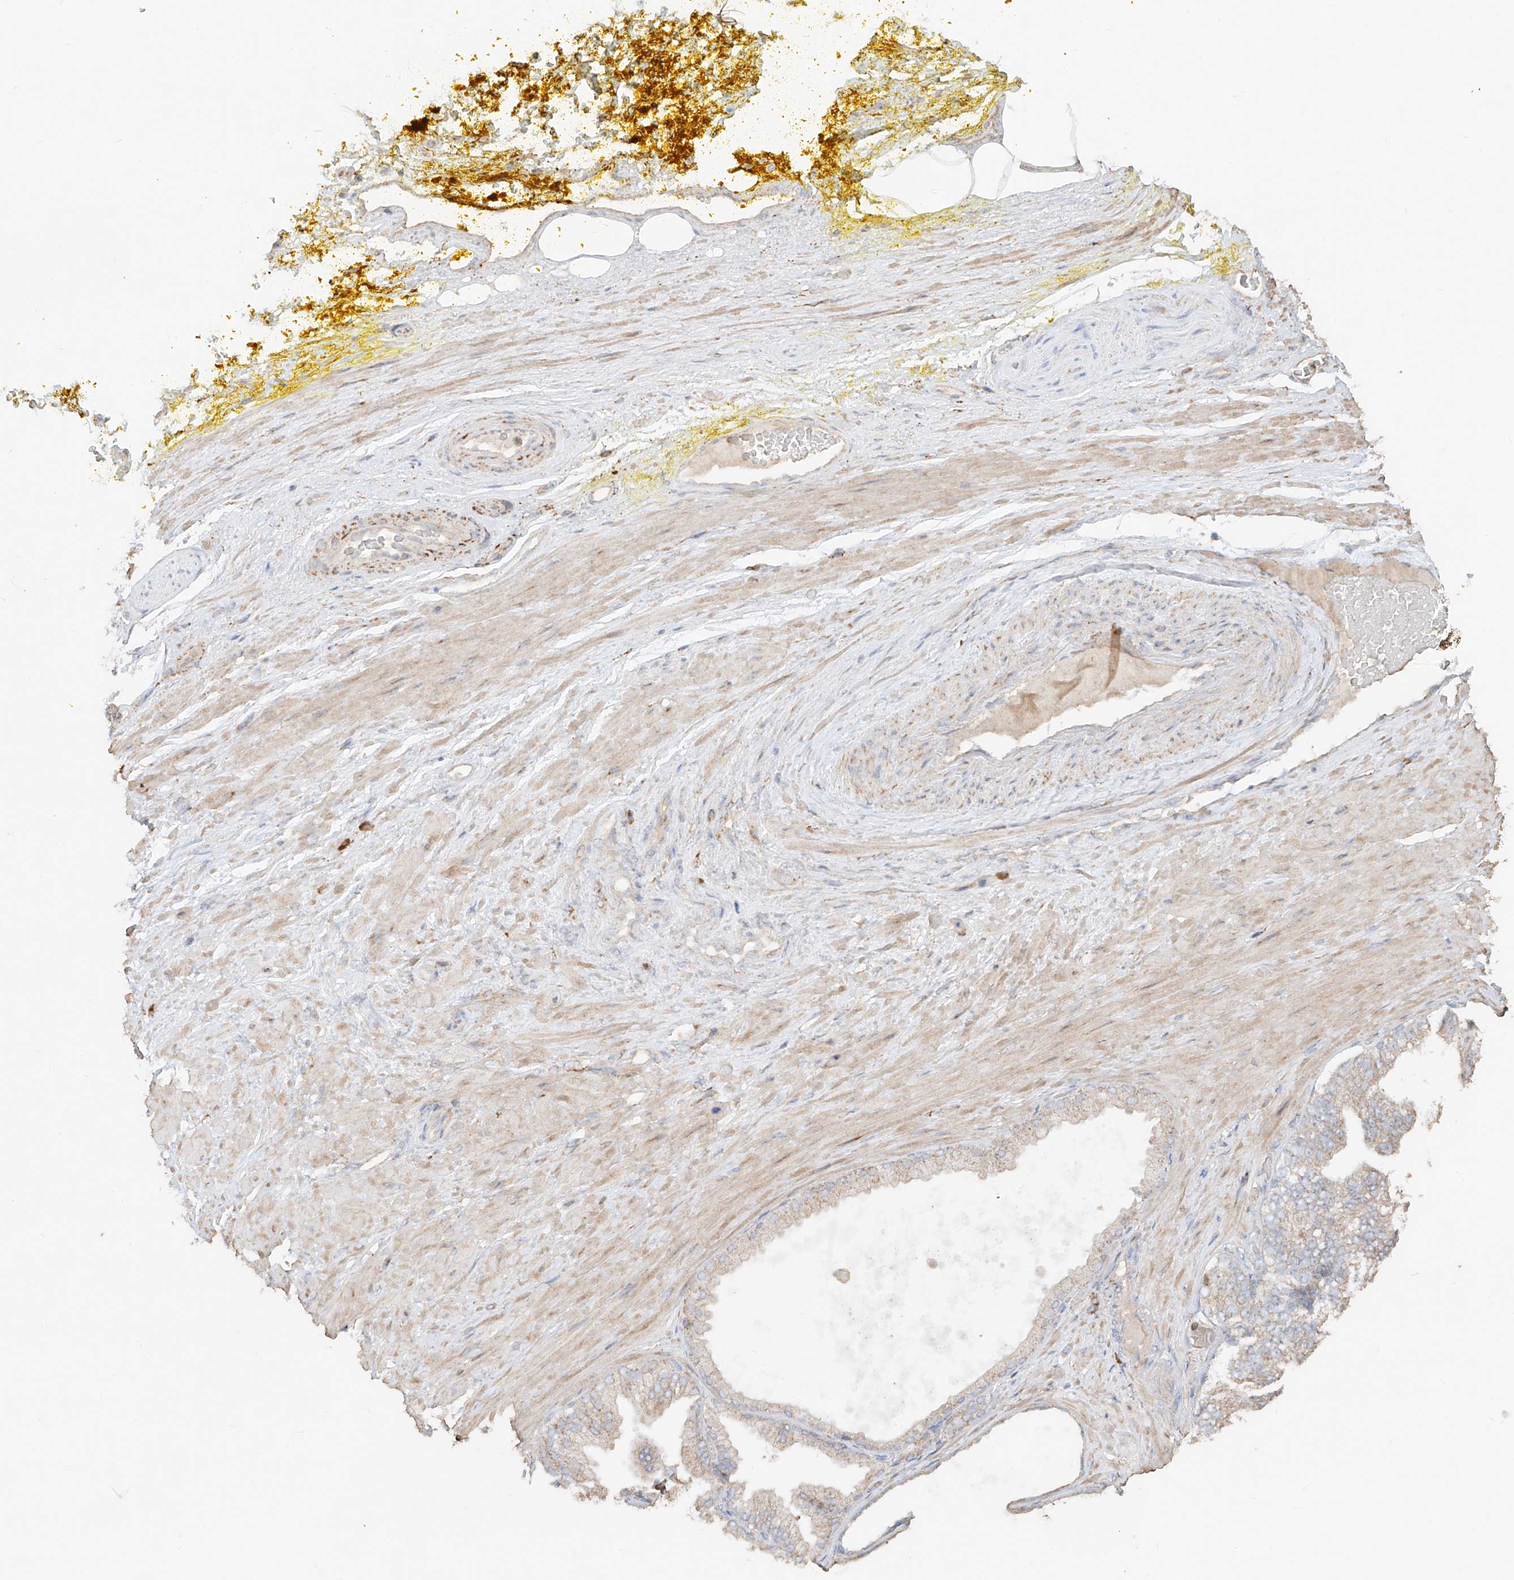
{"staining": {"intensity": "moderate", "quantity": ">75%", "location": "cytoplasmic/membranous"}, "tissue": "adipose tissue", "cell_type": "Adipocytes", "image_type": "normal", "snomed": [{"axis": "morphology", "description": "Normal tissue, NOS"}, {"axis": "morphology", "description": "Adenocarcinoma, Low grade"}, {"axis": "topography", "description": "Prostate"}, {"axis": "topography", "description": "Peripheral nerve tissue"}], "caption": "This image reveals normal adipose tissue stained with immunohistochemistry to label a protein in brown. The cytoplasmic/membranous of adipocytes show moderate positivity for the protein. Nuclei are counter-stained blue.", "gene": "COLGALT2", "patient": {"sex": "male", "age": 63}}